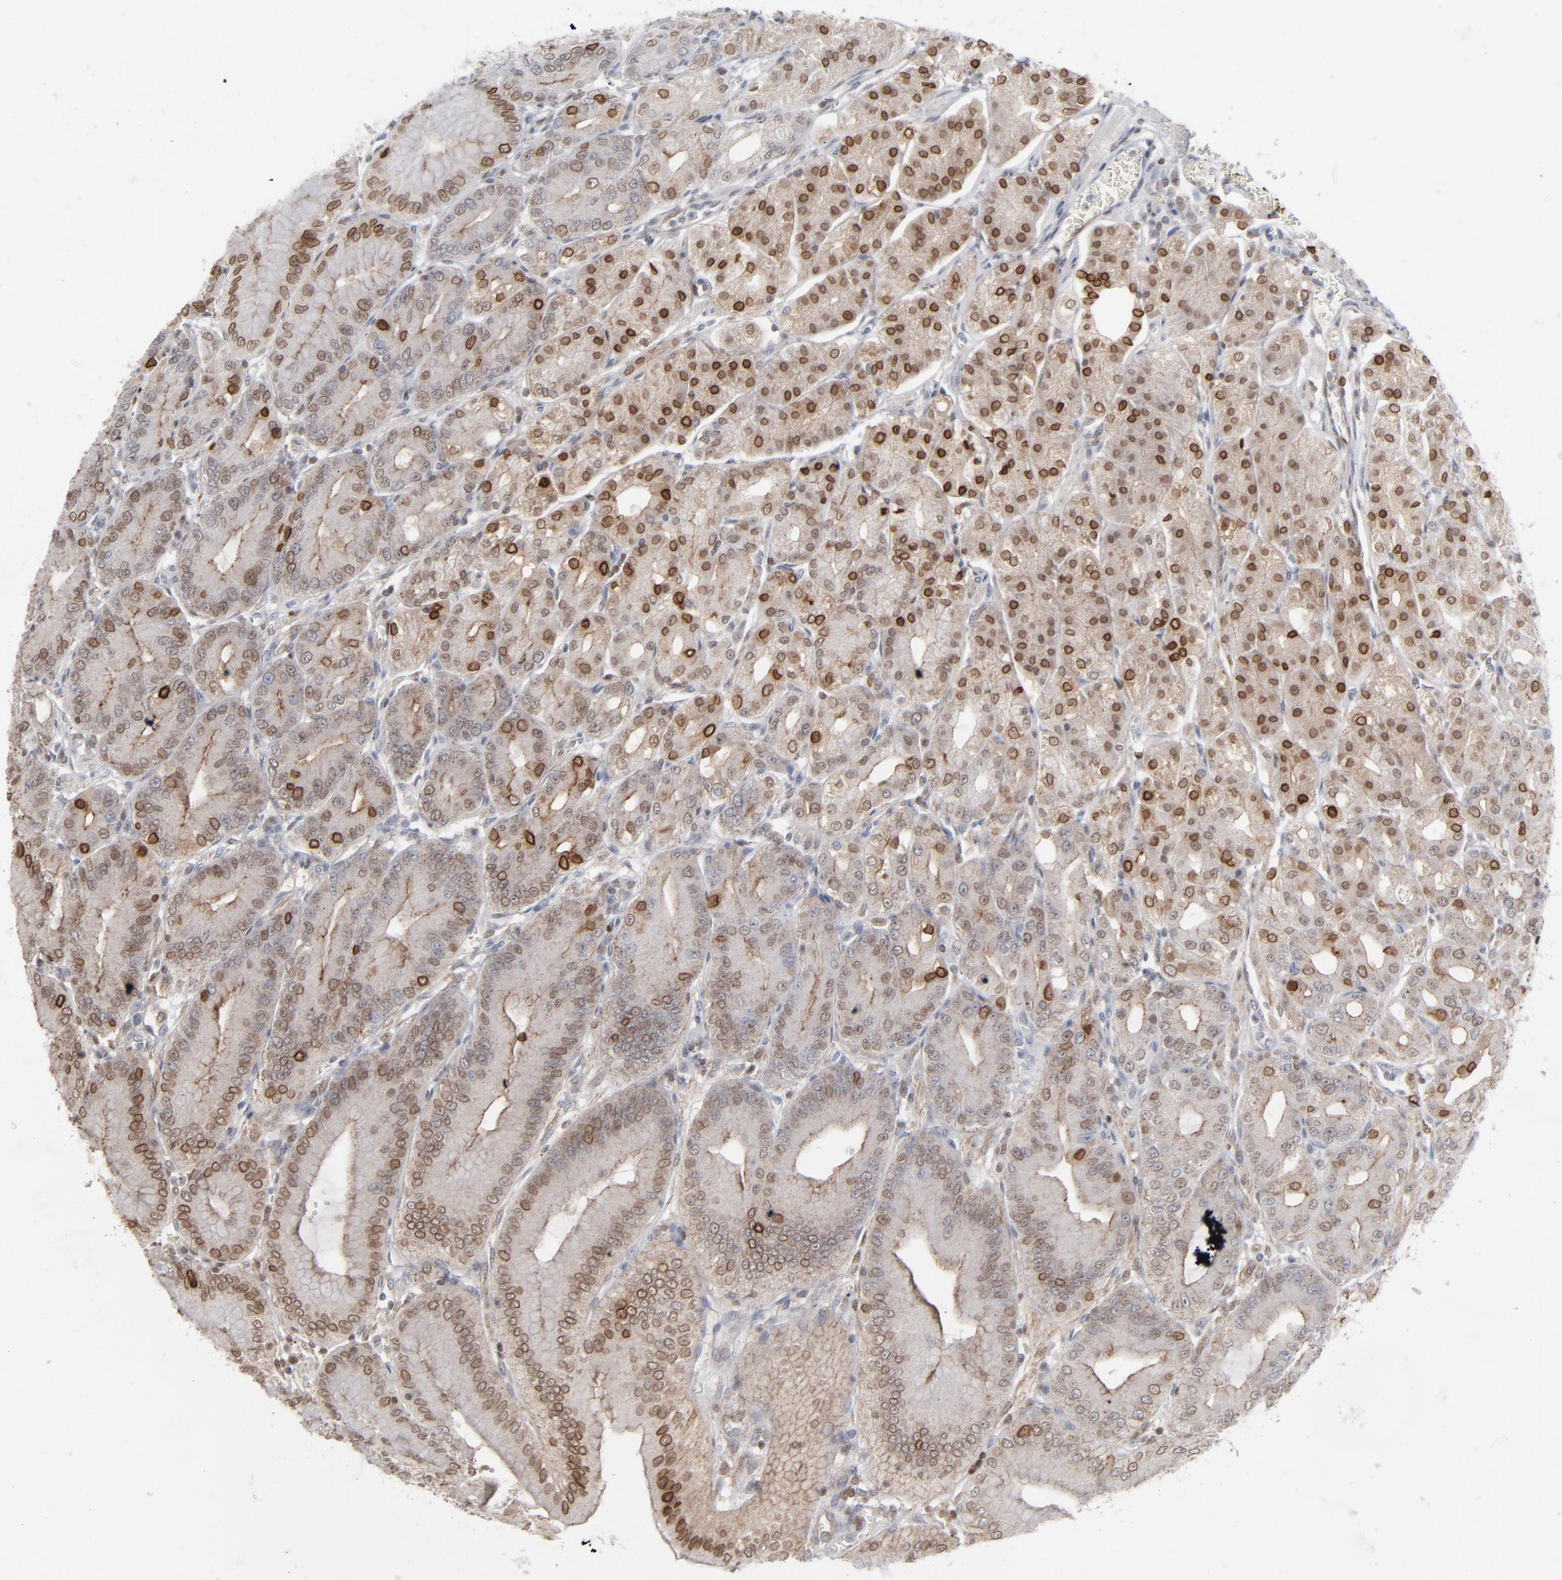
{"staining": {"intensity": "moderate", "quantity": "25%-75%", "location": "cytoplasmic/membranous,nuclear"}, "tissue": "stomach", "cell_type": "Glandular cells", "image_type": "normal", "snomed": [{"axis": "morphology", "description": "Normal tissue, NOS"}, {"axis": "topography", "description": "Stomach, lower"}], "caption": "Human stomach stained for a protein (brown) demonstrates moderate cytoplasmic/membranous,nuclear positive staining in approximately 25%-75% of glandular cells.", "gene": "STAT4", "patient": {"sex": "male", "age": 71}}